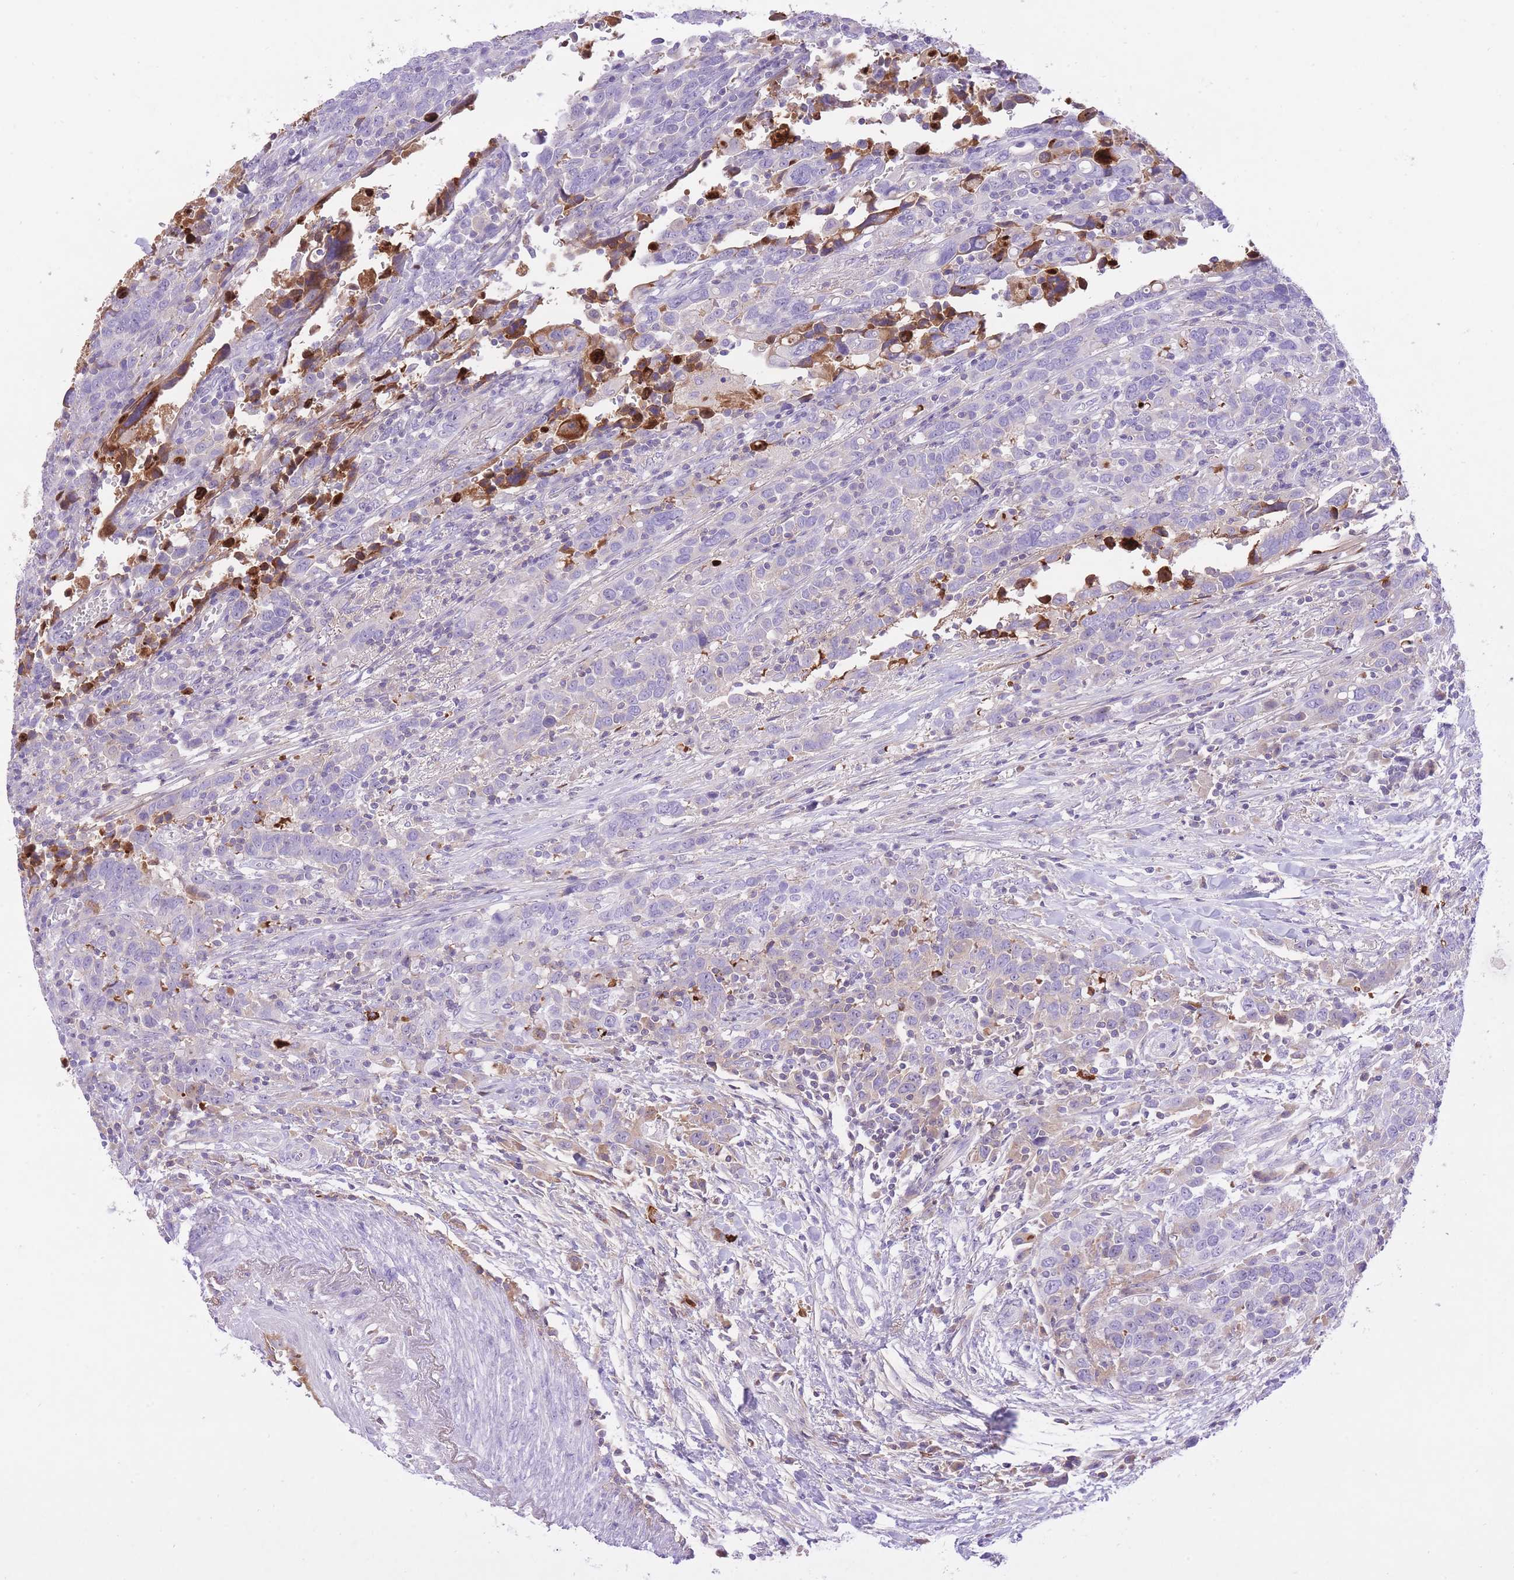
{"staining": {"intensity": "negative", "quantity": "none", "location": "none"}, "tissue": "urothelial cancer", "cell_type": "Tumor cells", "image_type": "cancer", "snomed": [{"axis": "morphology", "description": "Urothelial carcinoma, High grade"}, {"axis": "topography", "description": "Urinary bladder"}], "caption": "Tumor cells show no significant protein staining in high-grade urothelial carcinoma. (Stains: DAB (3,3'-diaminobenzidine) IHC with hematoxylin counter stain, Microscopy: brightfield microscopy at high magnification).", "gene": "HRG", "patient": {"sex": "male", "age": 61}}